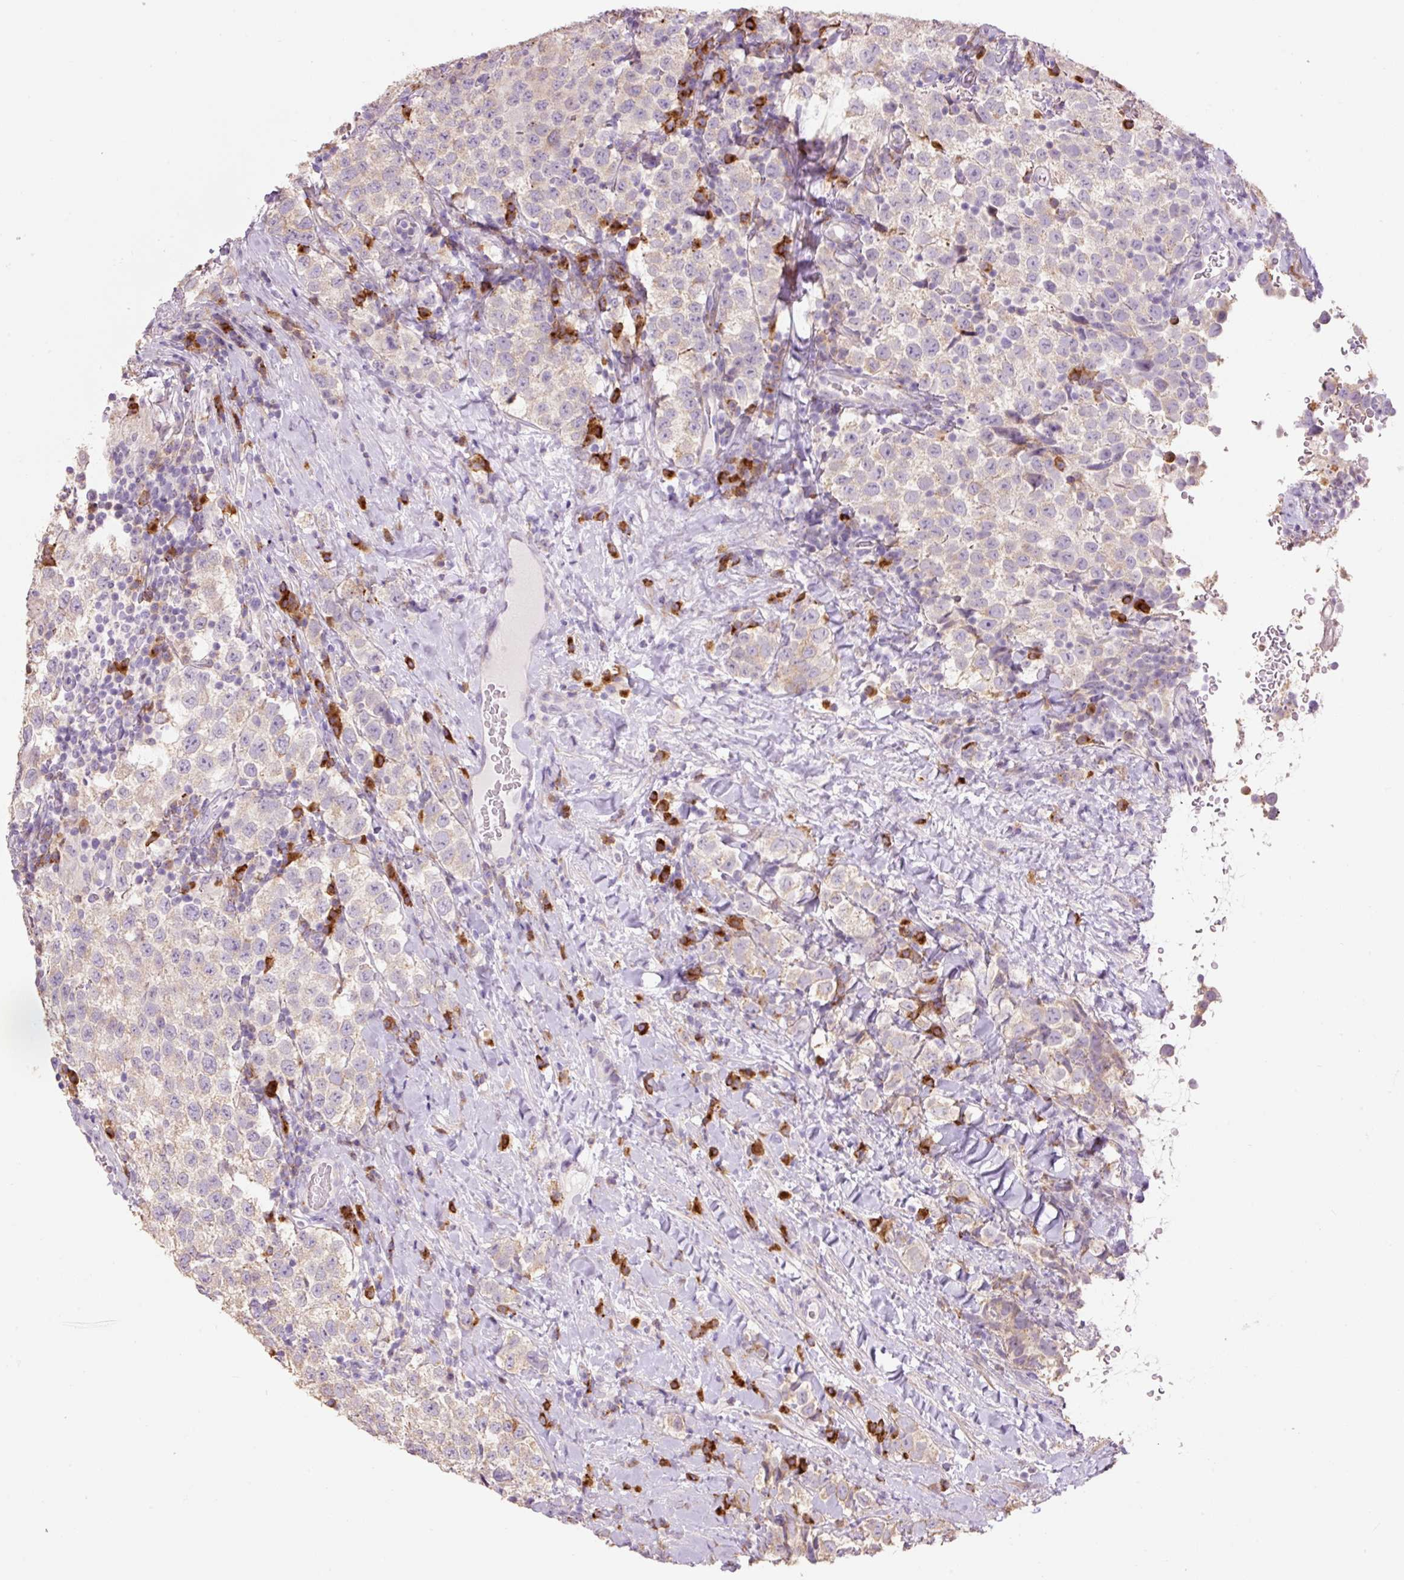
{"staining": {"intensity": "weak", "quantity": "25%-75%", "location": "cytoplasmic/membranous"}, "tissue": "testis cancer", "cell_type": "Tumor cells", "image_type": "cancer", "snomed": [{"axis": "morphology", "description": "Seminoma, NOS"}, {"axis": "topography", "description": "Testis"}], "caption": "Testis seminoma stained for a protein (brown) demonstrates weak cytoplasmic/membranous positive staining in about 25%-75% of tumor cells.", "gene": "HAX1", "patient": {"sex": "male", "age": 34}}